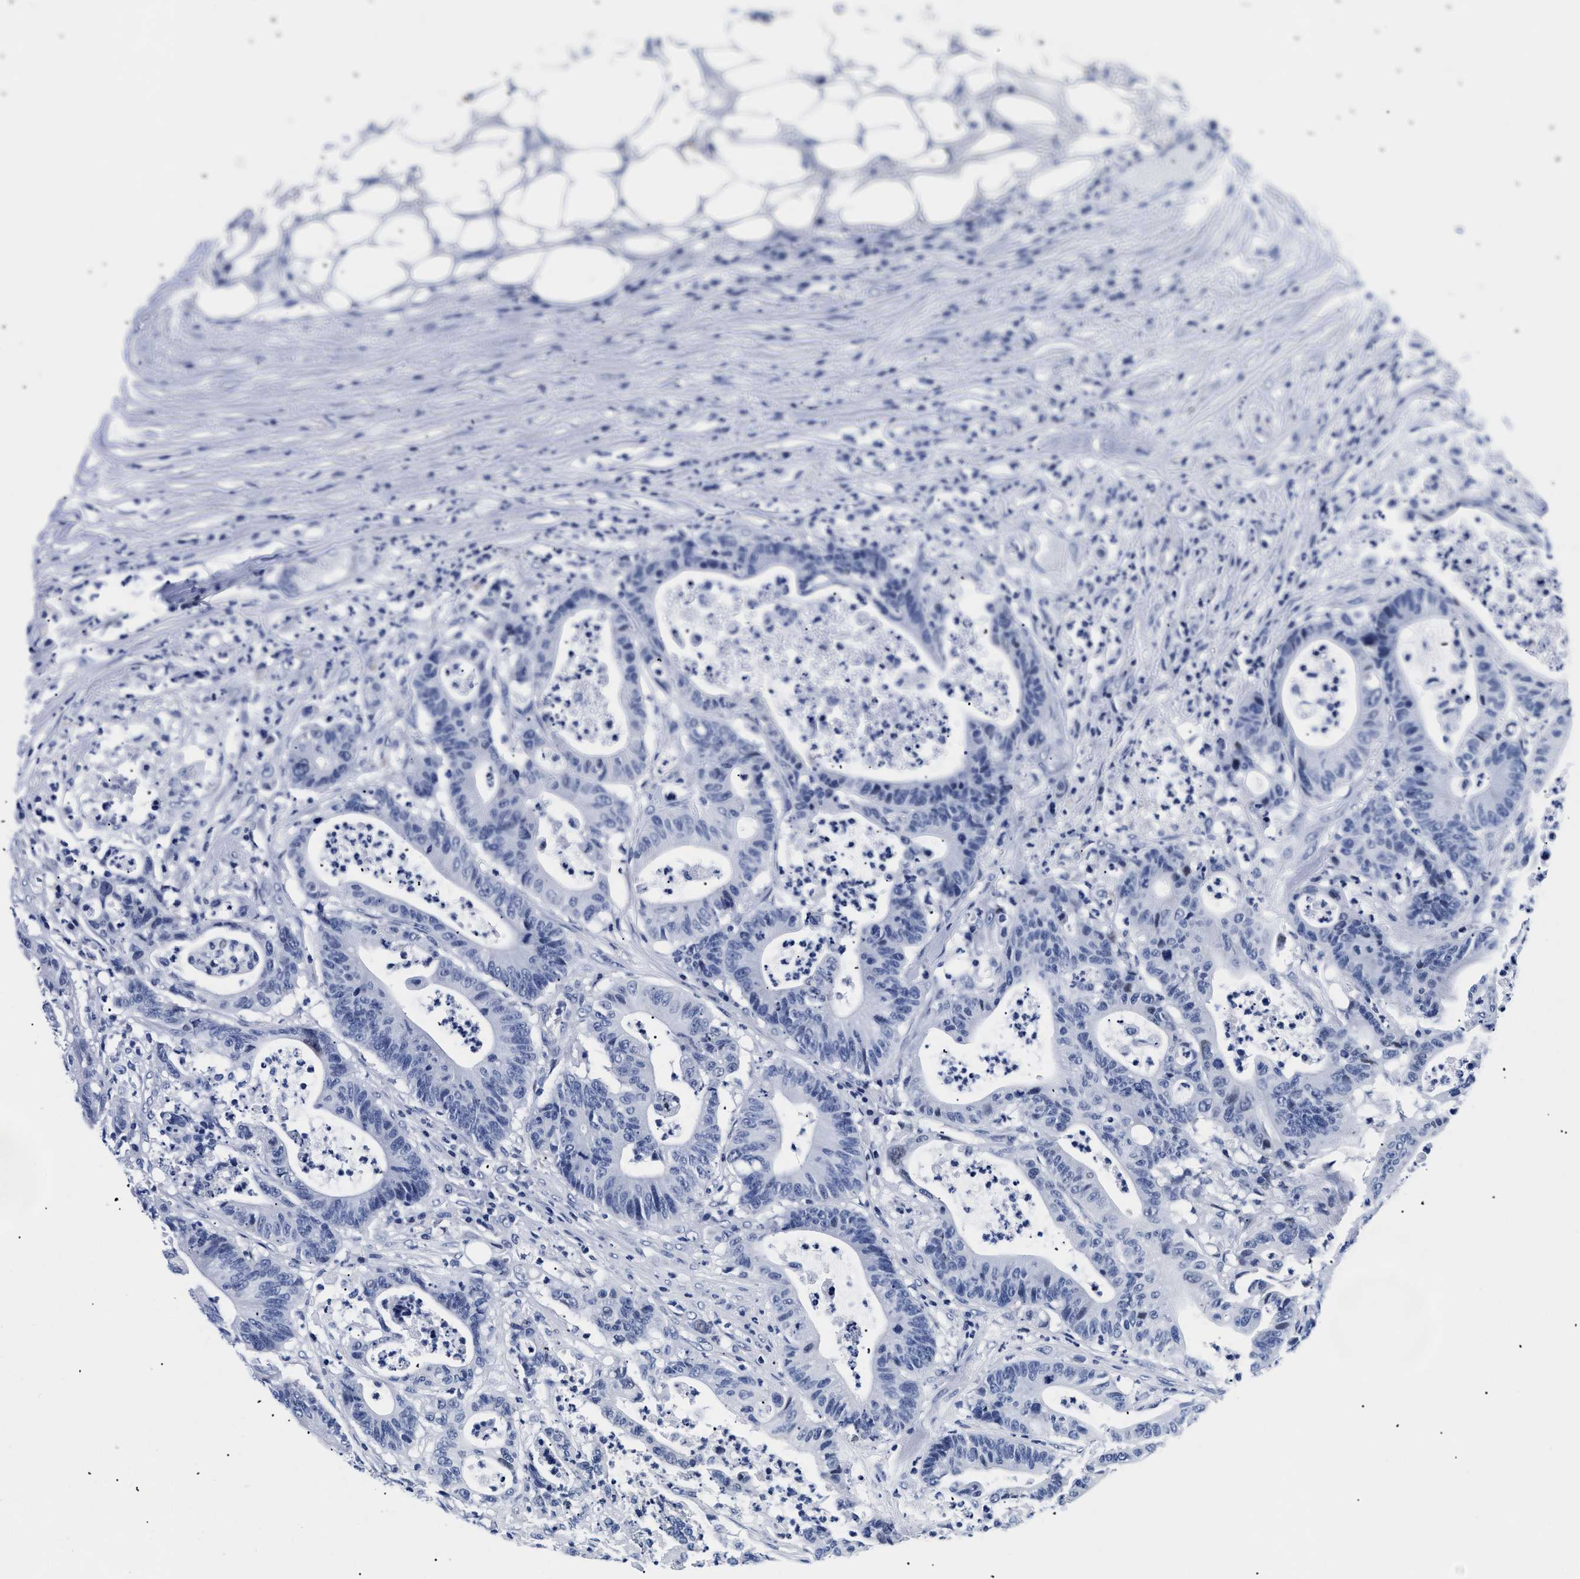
{"staining": {"intensity": "negative", "quantity": "none", "location": "none"}, "tissue": "colorectal cancer", "cell_type": "Tumor cells", "image_type": "cancer", "snomed": [{"axis": "morphology", "description": "Adenocarcinoma, NOS"}, {"axis": "topography", "description": "Colon"}], "caption": "A histopathology image of human colorectal adenocarcinoma is negative for staining in tumor cells.", "gene": "SHD", "patient": {"sex": "female", "age": 84}}